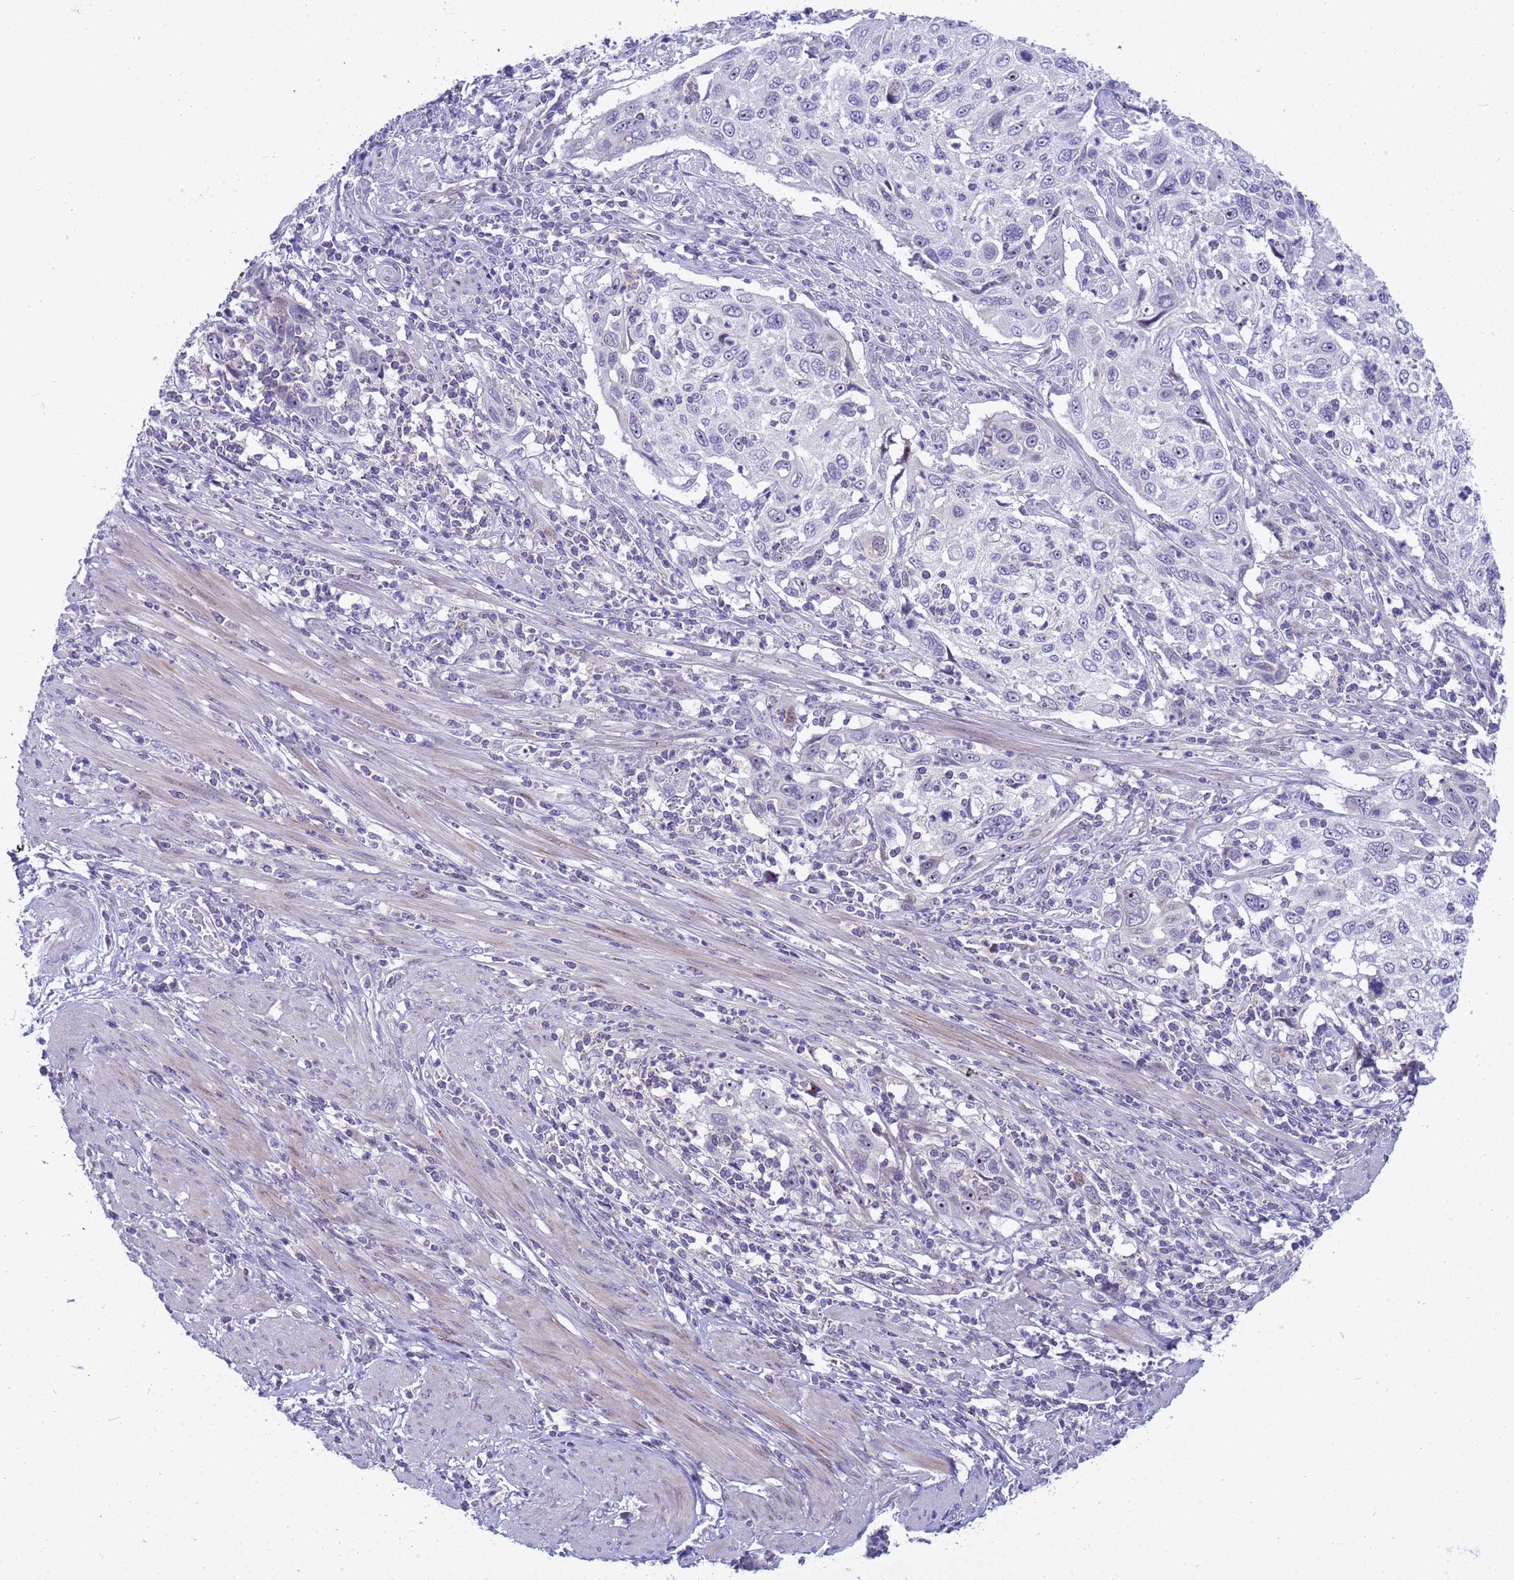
{"staining": {"intensity": "negative", "quantity": "none", "location": "none"}, "tissue": "cervical cancer", "cell_type": "Tumor cells", "image_type": "cancer", "snomed": [{"axis": "morphology", "description": "Squamous cell carcinoma, NOS"}, {"axis": "topography", "description": "Cervix"}], "caption": "DAB immunohistochemical staining of human cervical cancer (squamous cell carcinoma) exhibits no significant expression in tumor cells.", "gene": "LRATD1", "patient": {"sex": "female", "age": 70}}